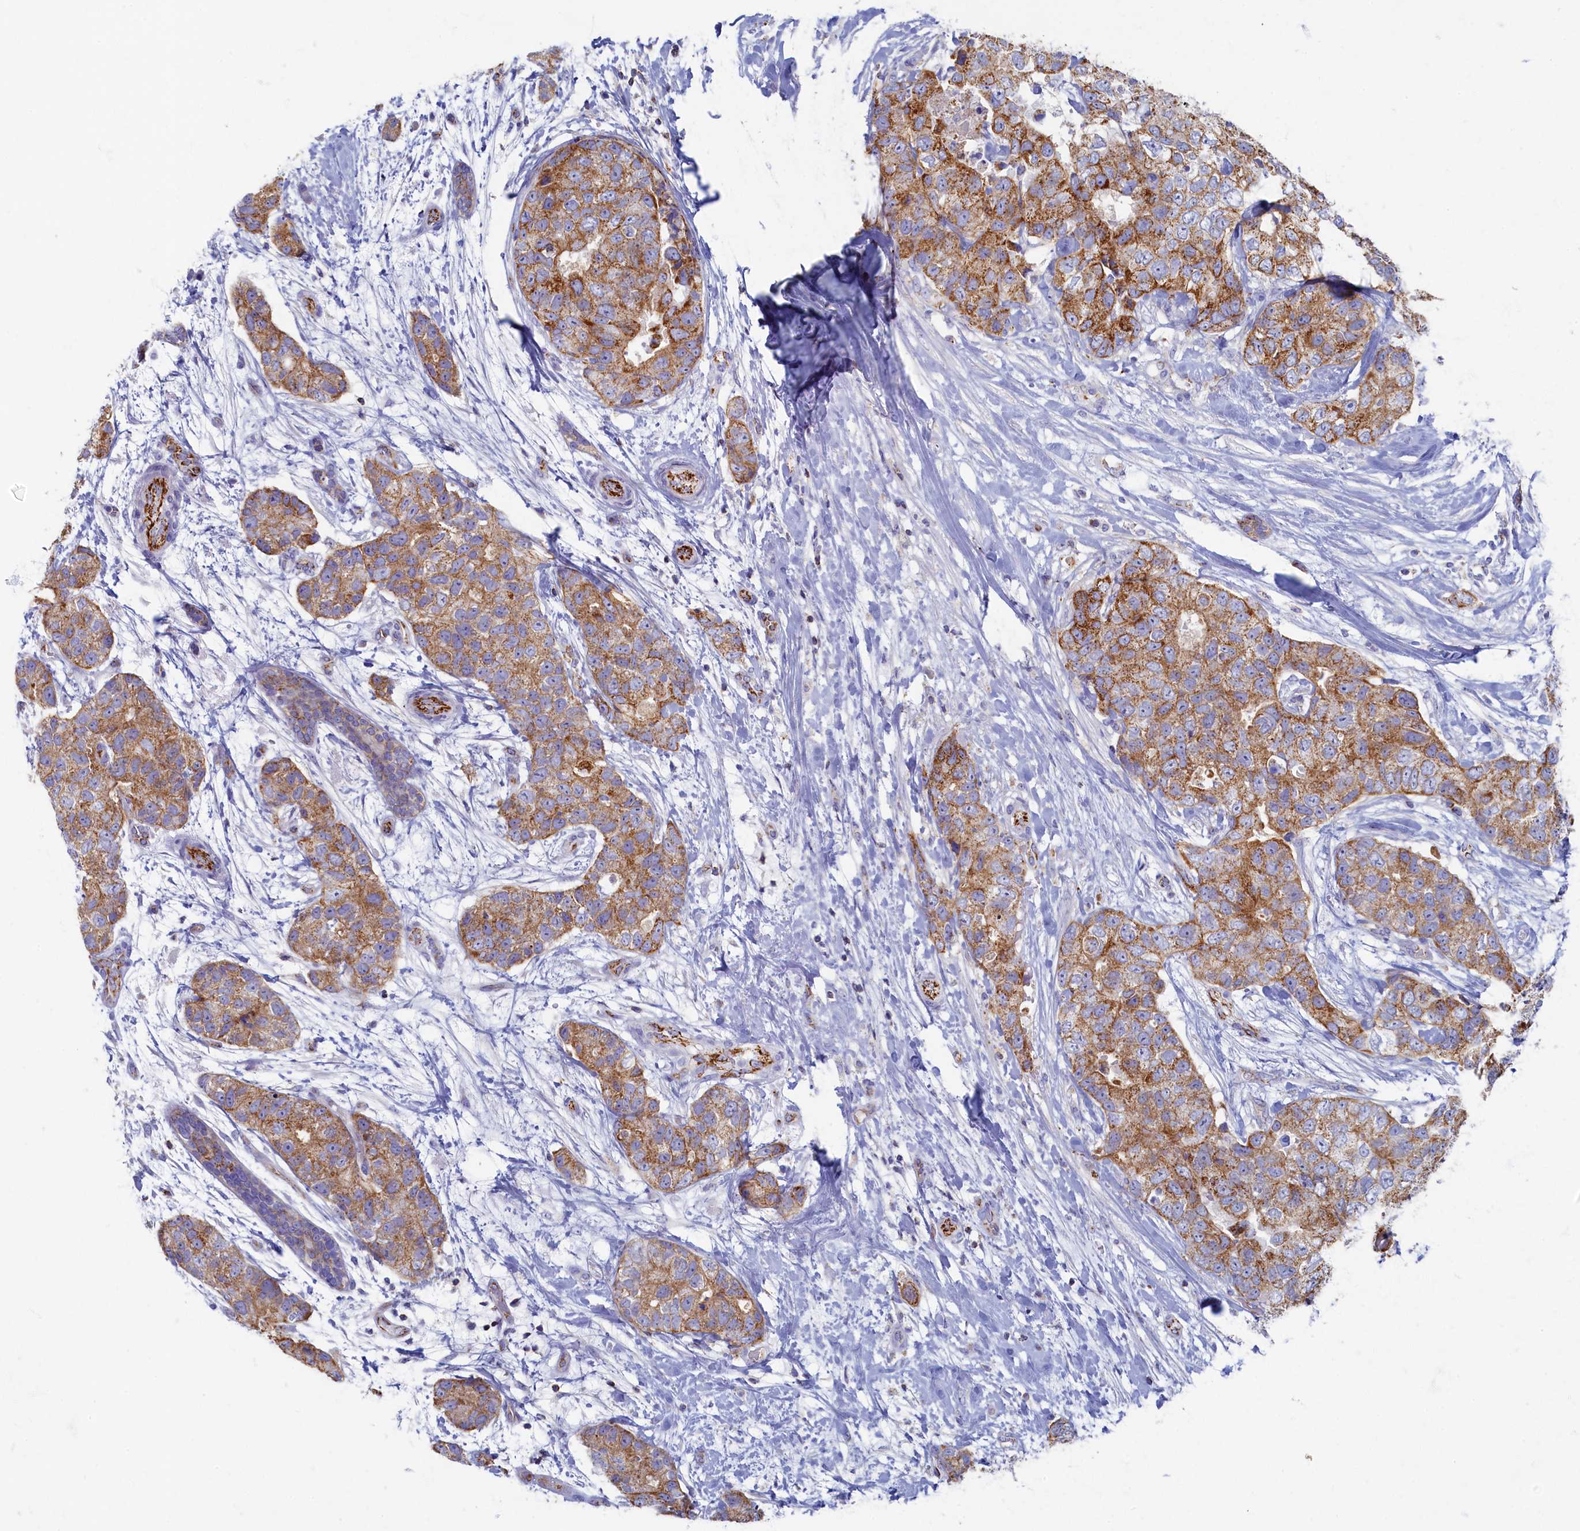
{"staining": {"intensity": "moderate", "quantity": ">75%", "location": "cytoplasmic/membranous"}, "tissue": "breast cancer", "cell_type": "Tumor cells", "image_type": "cancer", "snomed": [{"axis": "morphology", "description": "Duct carcinoma"}, {"axis": "topography", "description": "Breast"}], "caption": "A brown stain labels moderate cytoplasmic/membranous expression of a protein in breast invasive ductal carcinoma tumor cells.", "gene": "OCIAD2", "patient": {"sex": "female", "age": 62}}